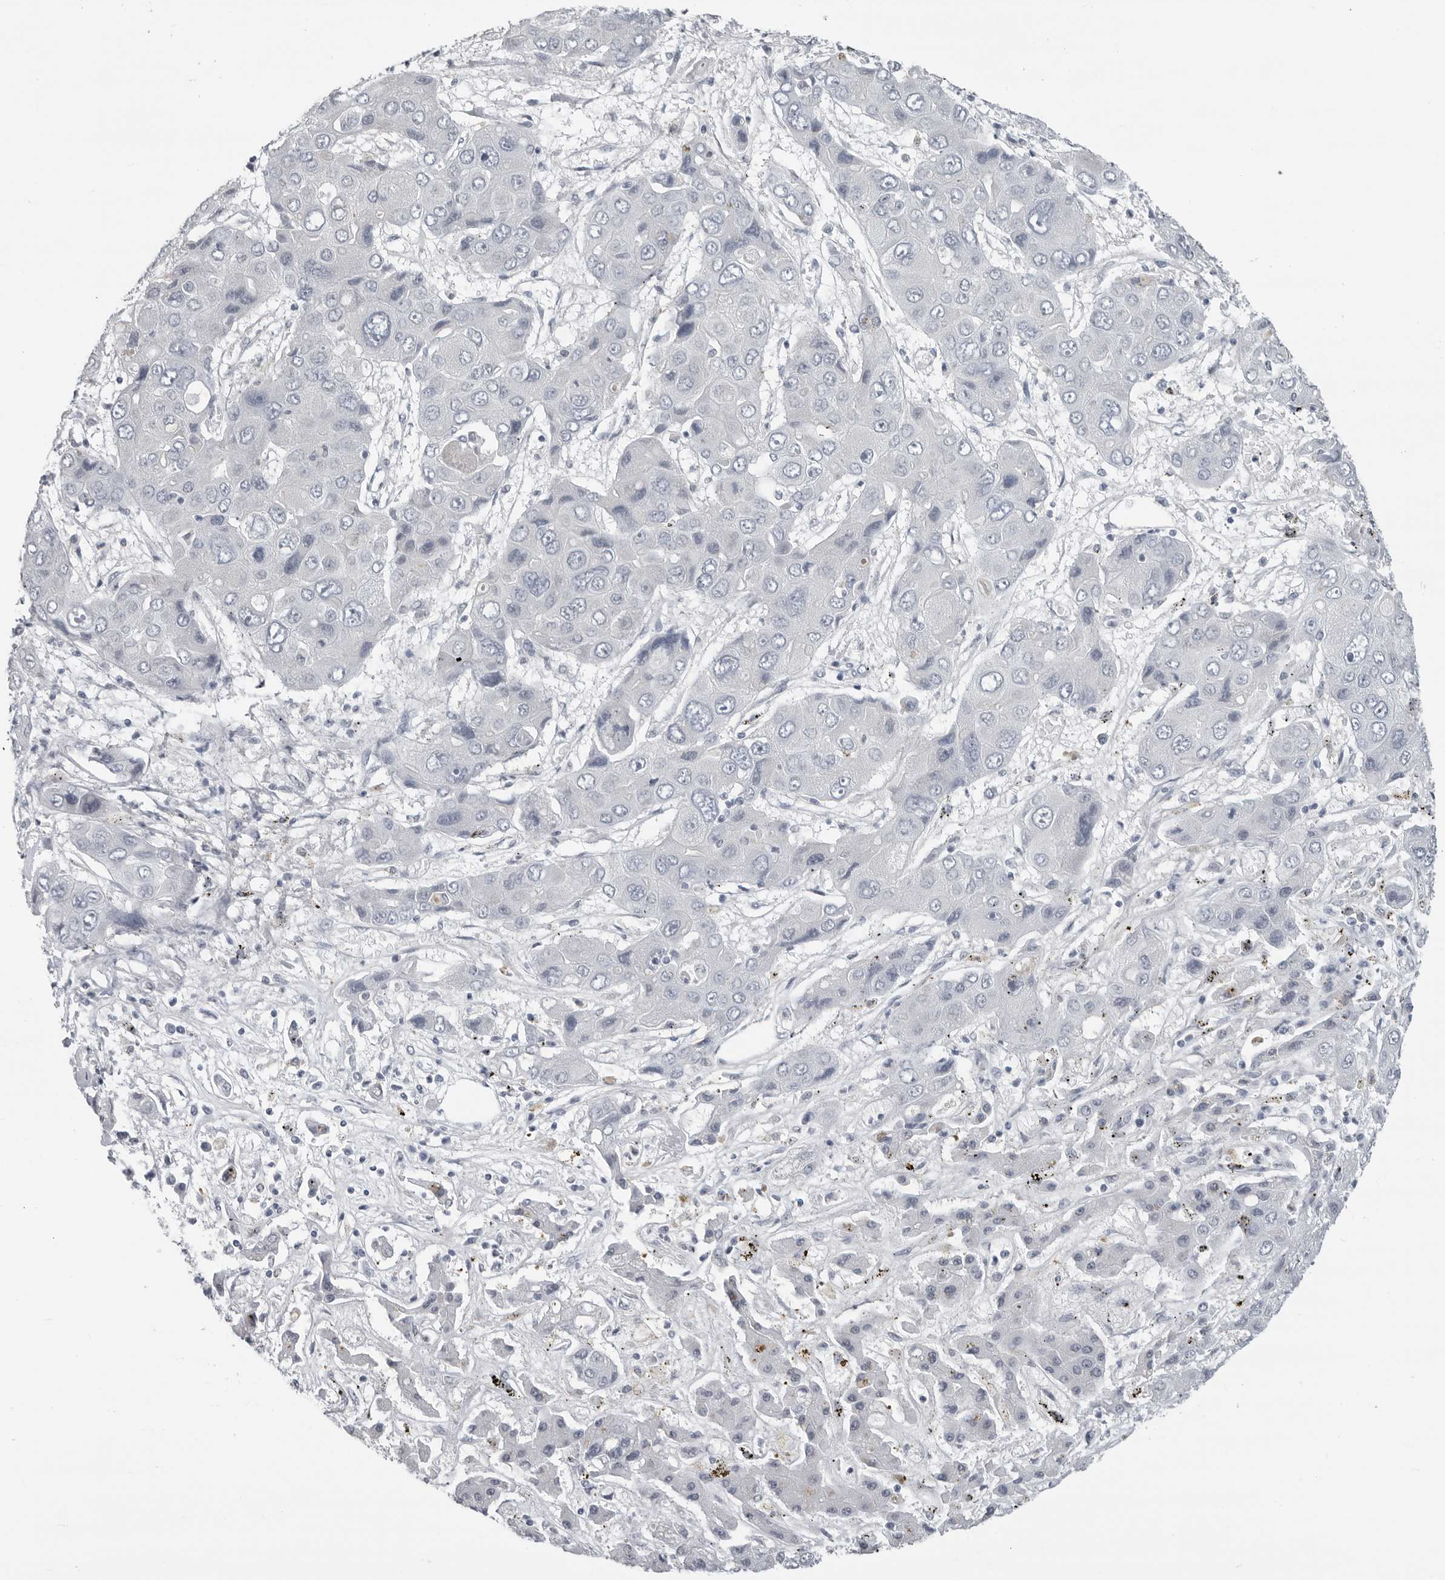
{"staining": {"intensity": "negative", "quantity": "none", "location": "none"}, "tissue": "liver cancer", "cell_type": "Tumor cells", "image_type": "cancer", "snomed": [{"axis": "morphology", "description": "Cholangiocarcinoma"}, {"axis": "topography", "description": "Liver"}], "caption": "The immunohistochemistry (IHC) photomicrograph has no significant positivity in tumor cells of liver cholangiocarcinoma tissue.", "gene": "OPLAH", "patient": {"sex": "male", "age": 67}}